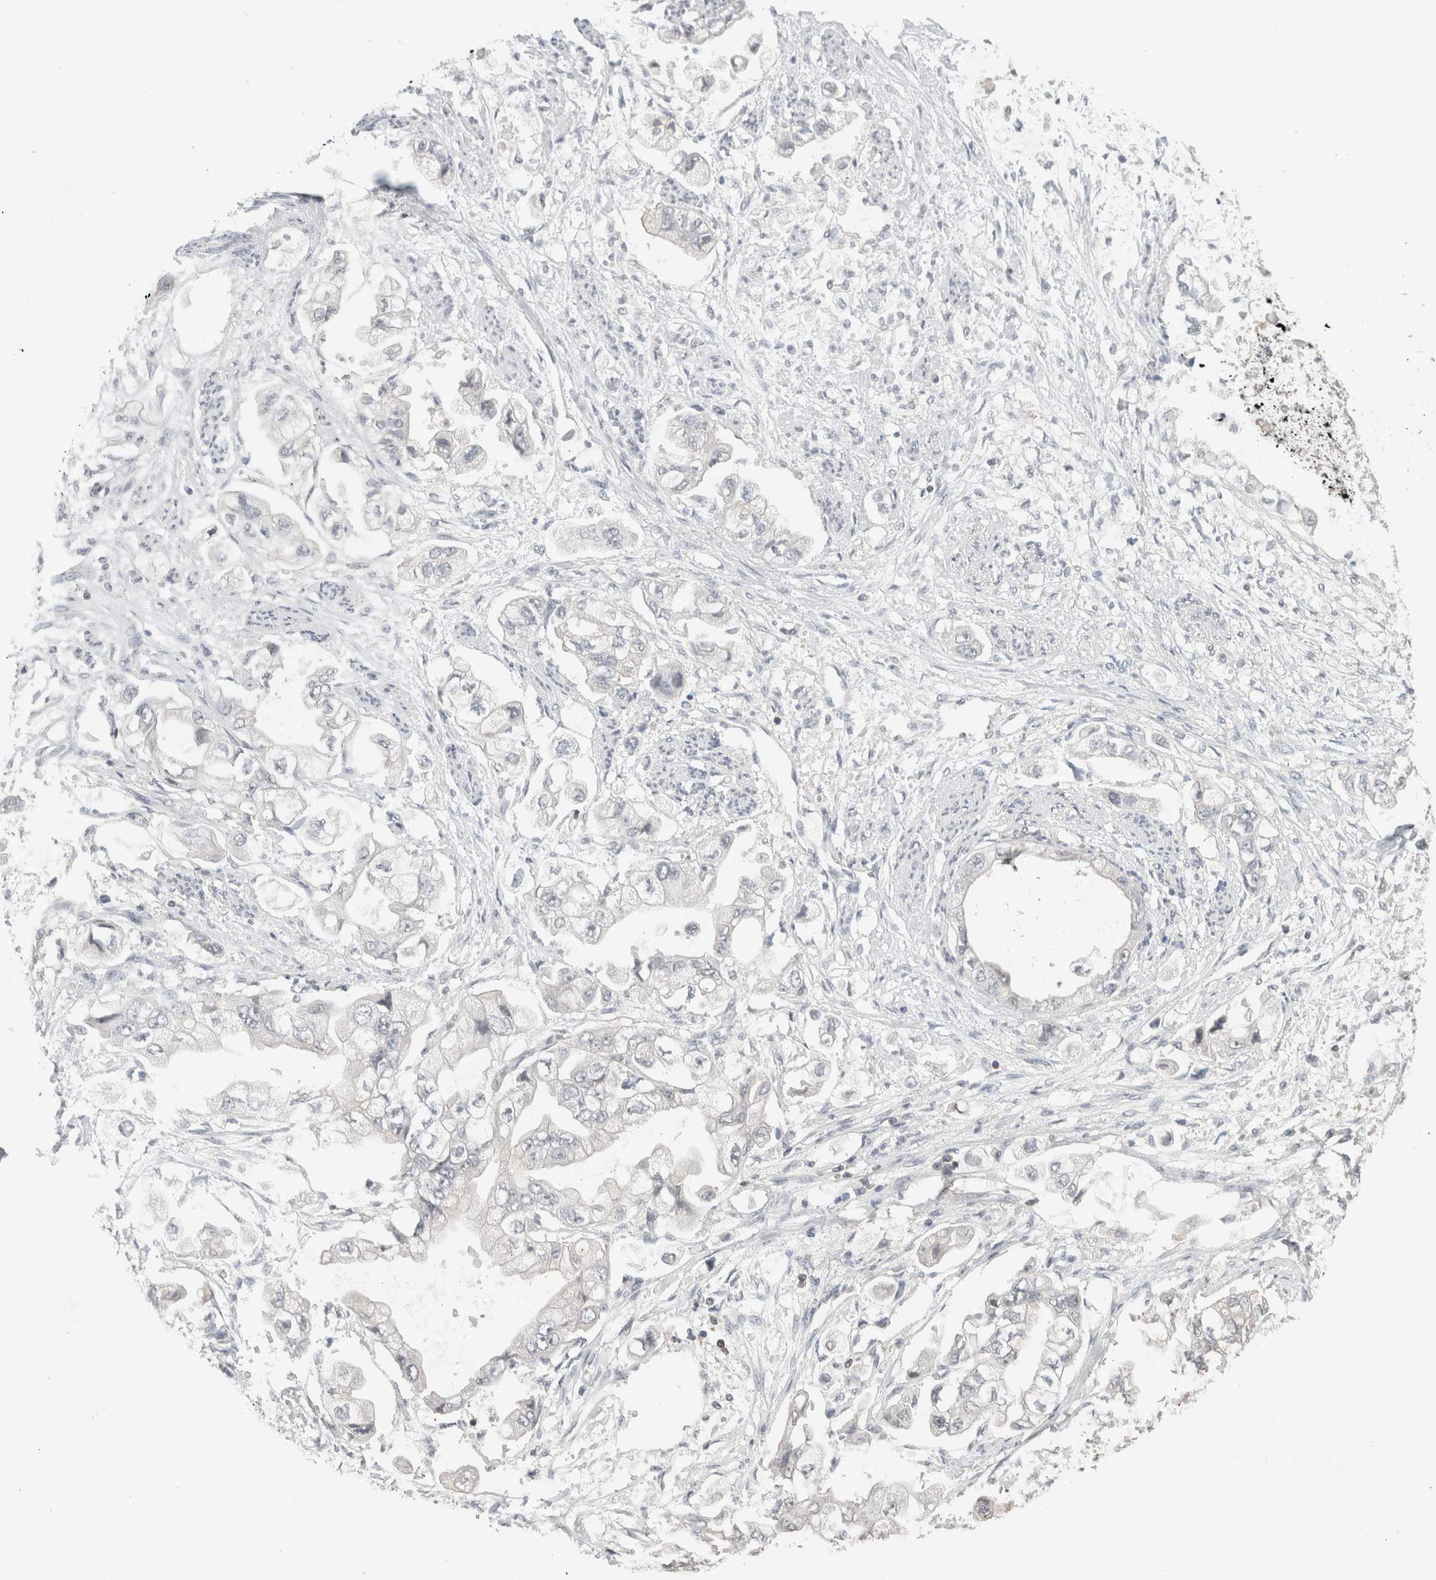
{"staining": {"intensity": "negative", "quantity": "none", "location": "none"}, "tissue": "stomach cancer", "cell_type": "Tumor cells", "image_type": "cancer", "snomed": [{"axis": "morphology", "description": "Adenocarcinoma, NOS"}, {"axis": "topography", "description": "Stomach"}], "caption": "Tumor cells are negative for brown protein staining in stomach cancer.", "gene": "TRAT1", "patient": {"sex": "male", "age": 62}}